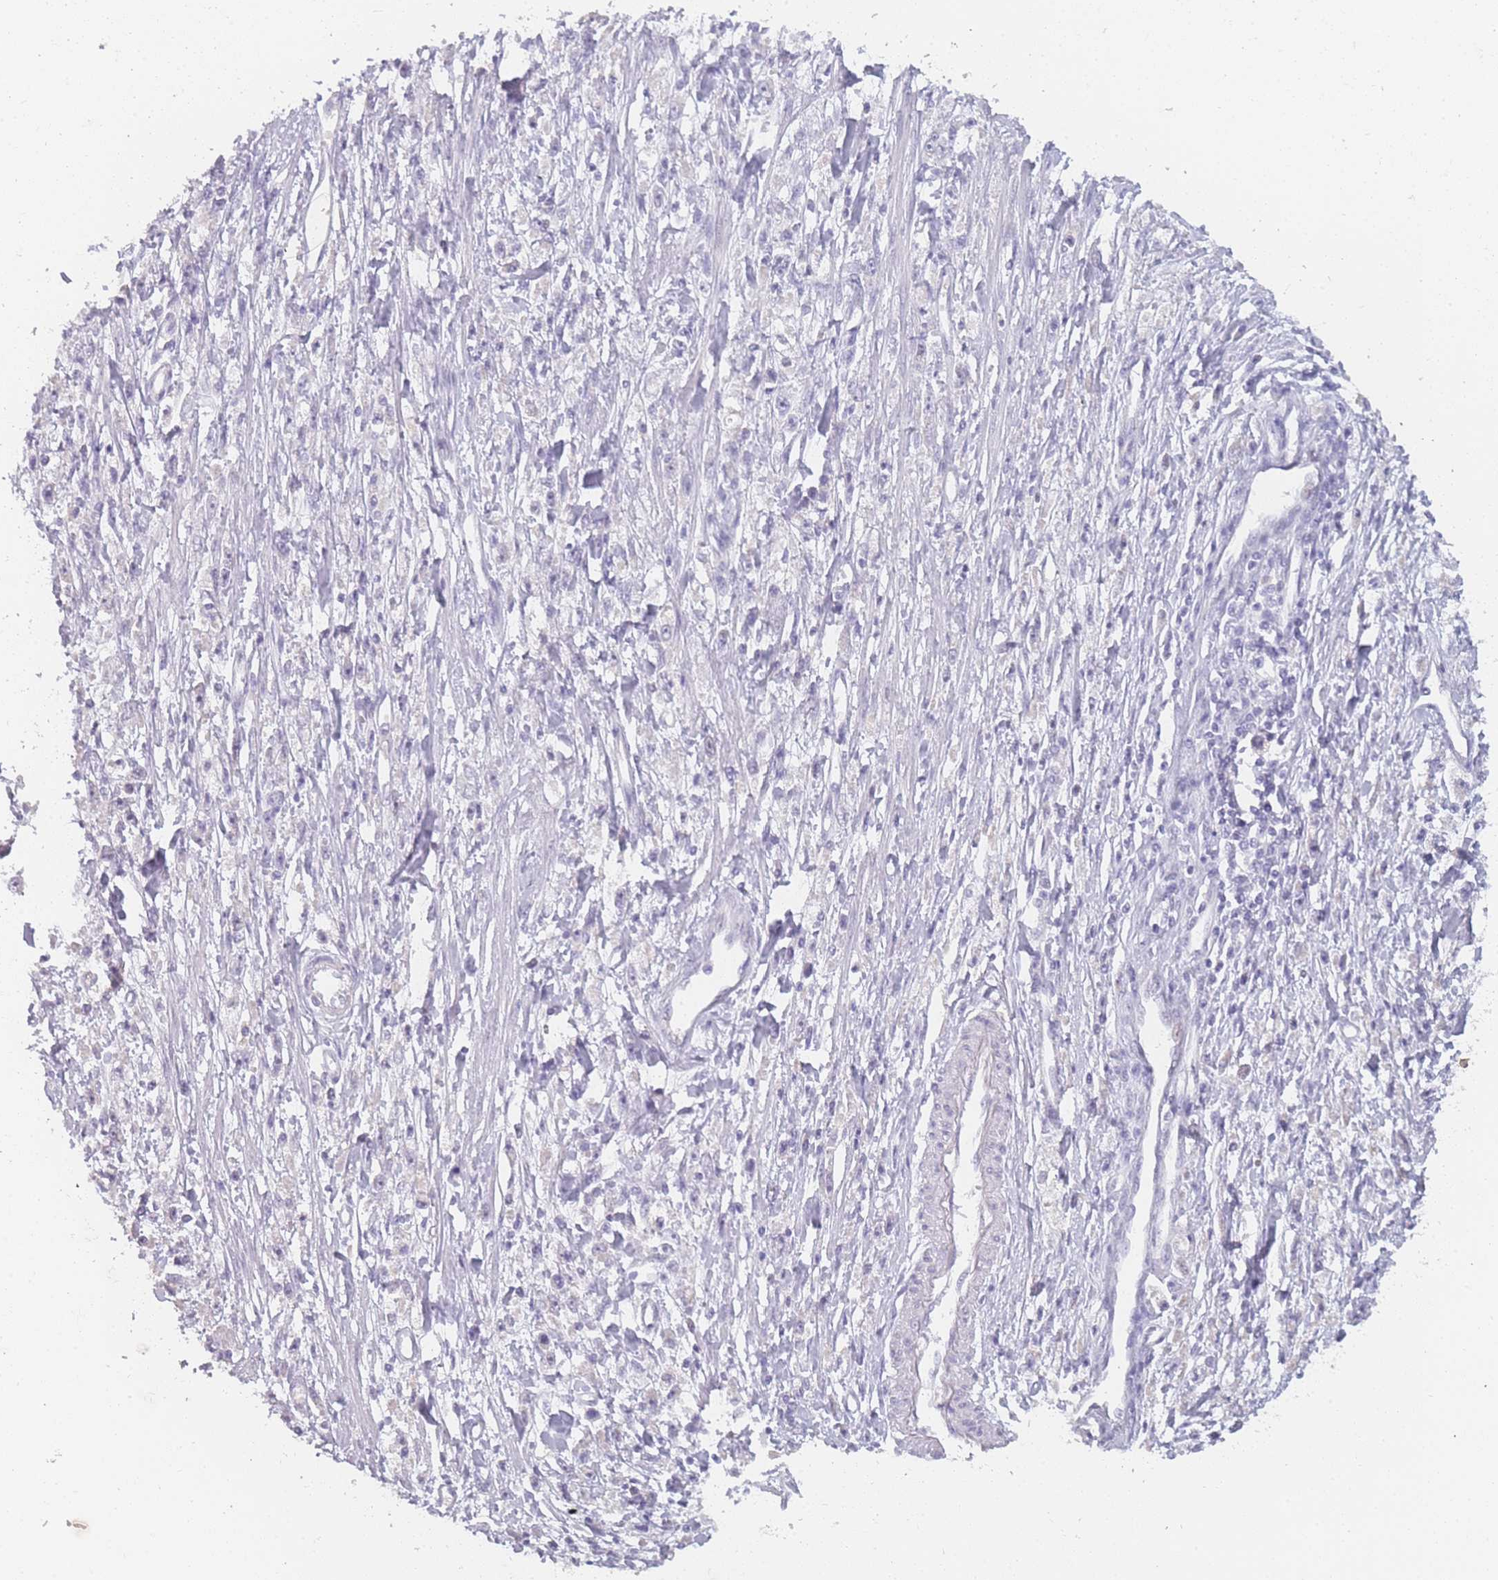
{"staining": {"intensity": "negative", "quantity": "none", "location": "none"}, "tissue": "stomach cancer", "cell_type": "Tumor cells", "image_type": "cancer", "snomed": [{"axis": "morphology", "description": "Adenocarcinoma, NOS"}, {"axis": "topography", "description": "Stomach"}], "caption": "IHC of human stomach adenocarcinoma exhibits no staining in tumor cells.", "gene": "INS", "patient": {"sex": "female", "age": 59}}